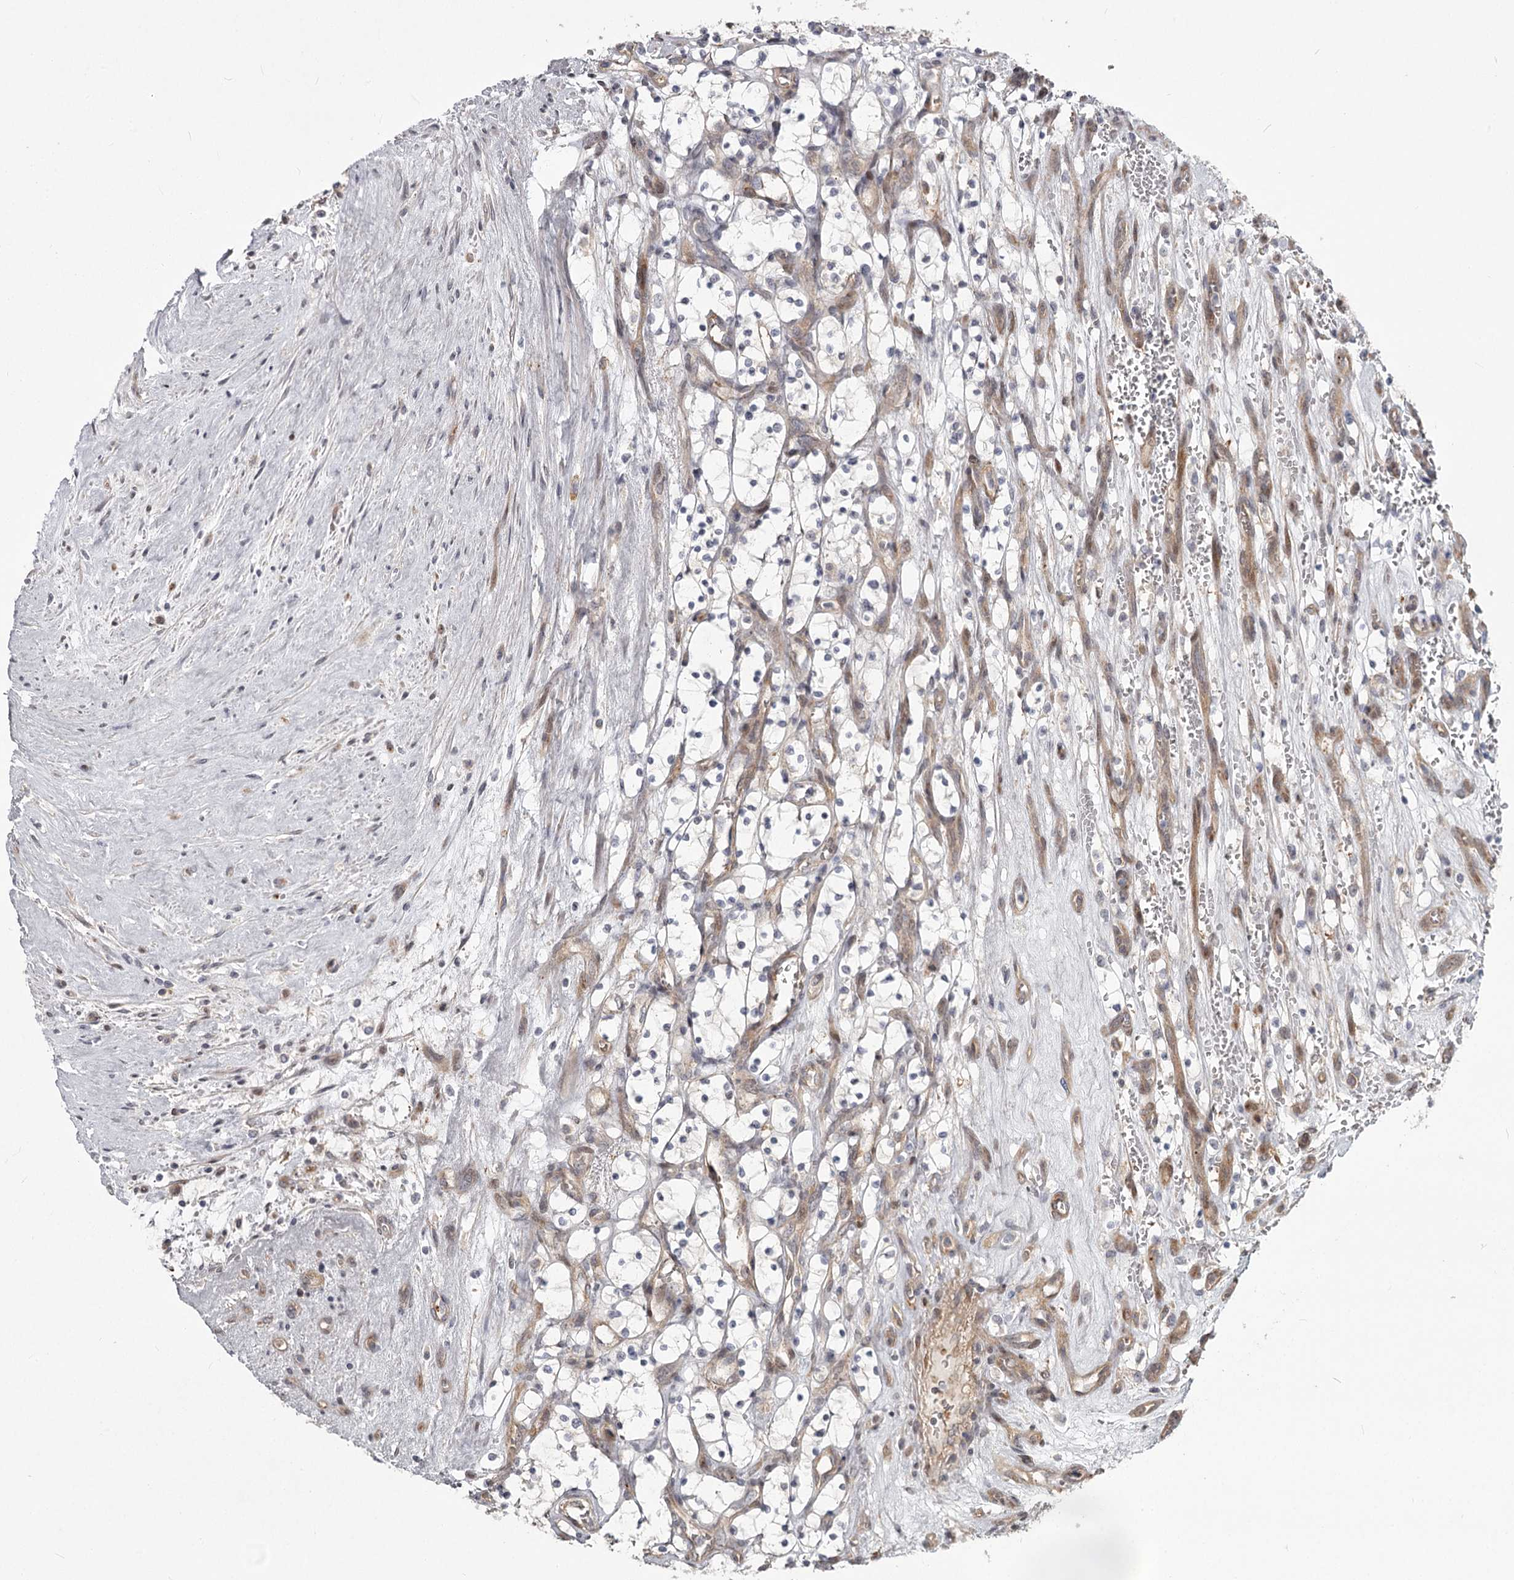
{"staining": {"intensity": "negative", "quantity": "none", "location": "none"}, "tissue": "renal cancer", "cell_type": "Tumor cells", "image_type": "cancer", "snomed": [{"axis": "morphology", "description": "Adenocarcinoma, NOS"}, {"axis": "topography", "description": "Kidney"}], "caption": "DAB (3,3'-diaminobenzidine) immunohistochemical staining of adenocarcinoma (renal) exhibits no significant positivity in tumor cells.", "gene": "CCNG2", "patient": {"sex": "female", "age": 69}}